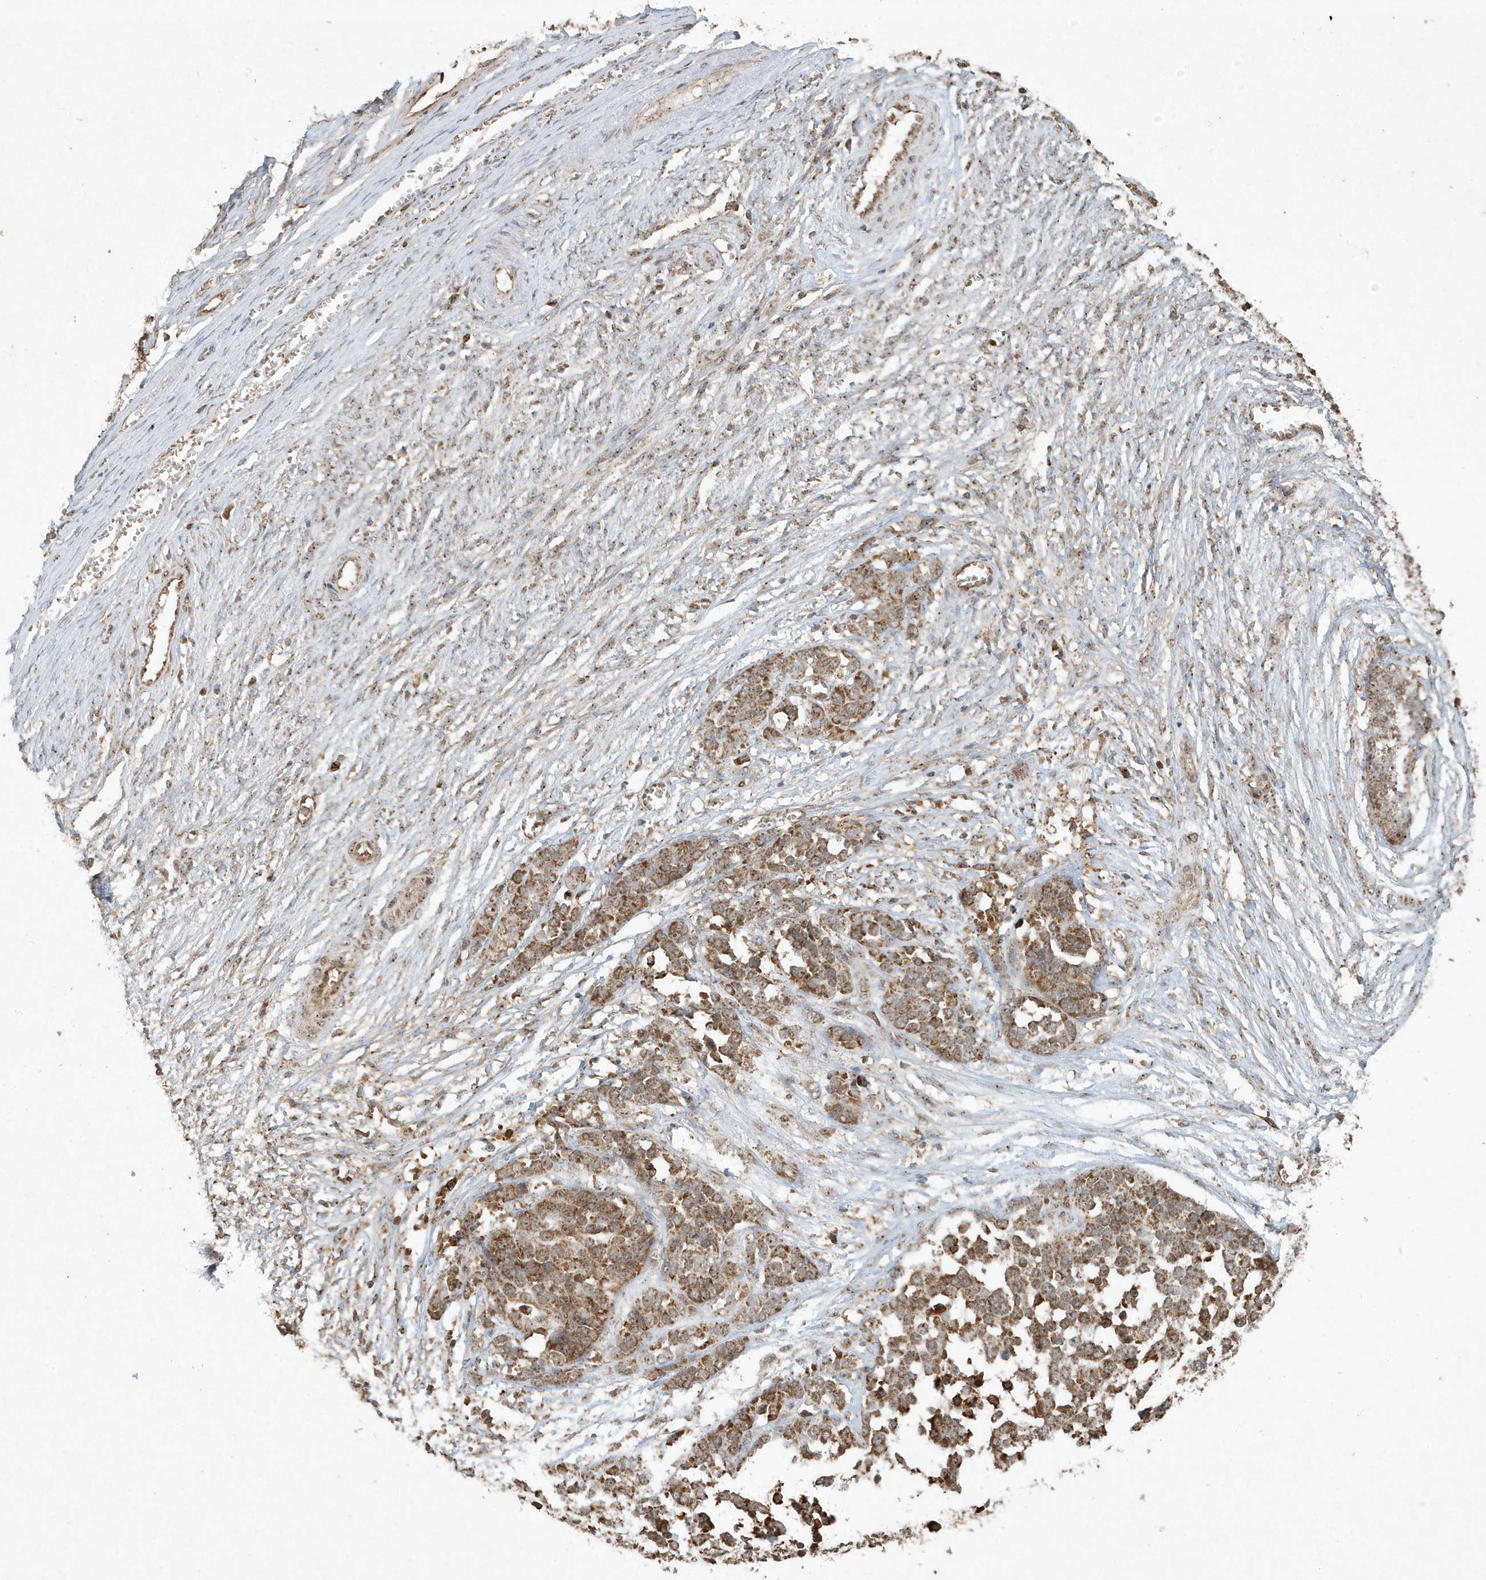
{"staining": {"intensity": "strong", "quantity": ">75%", "location": "cytoplasmic/membranous,nuclear"}, "tissue": "ovarian cancer", "cell_type": "Tumor cells", "image_type": "cancer", "snomed": [{"axis": "morphology", "description": "Cystadenocarcinoma, serous, NOS"}, {"axis": "topography", "description": "Ovary"}], "caption": "An IHC histopathology image of neoplastic tissue is shown. Protein staining in brown labels strong cytoplasmic/membranous and nuclear positivity in ovarian cancer (serous cystadenocarcinoma) within tumor cells.", "gene": "ABCB9", "patient": {"sex": "female", "age": 44}}